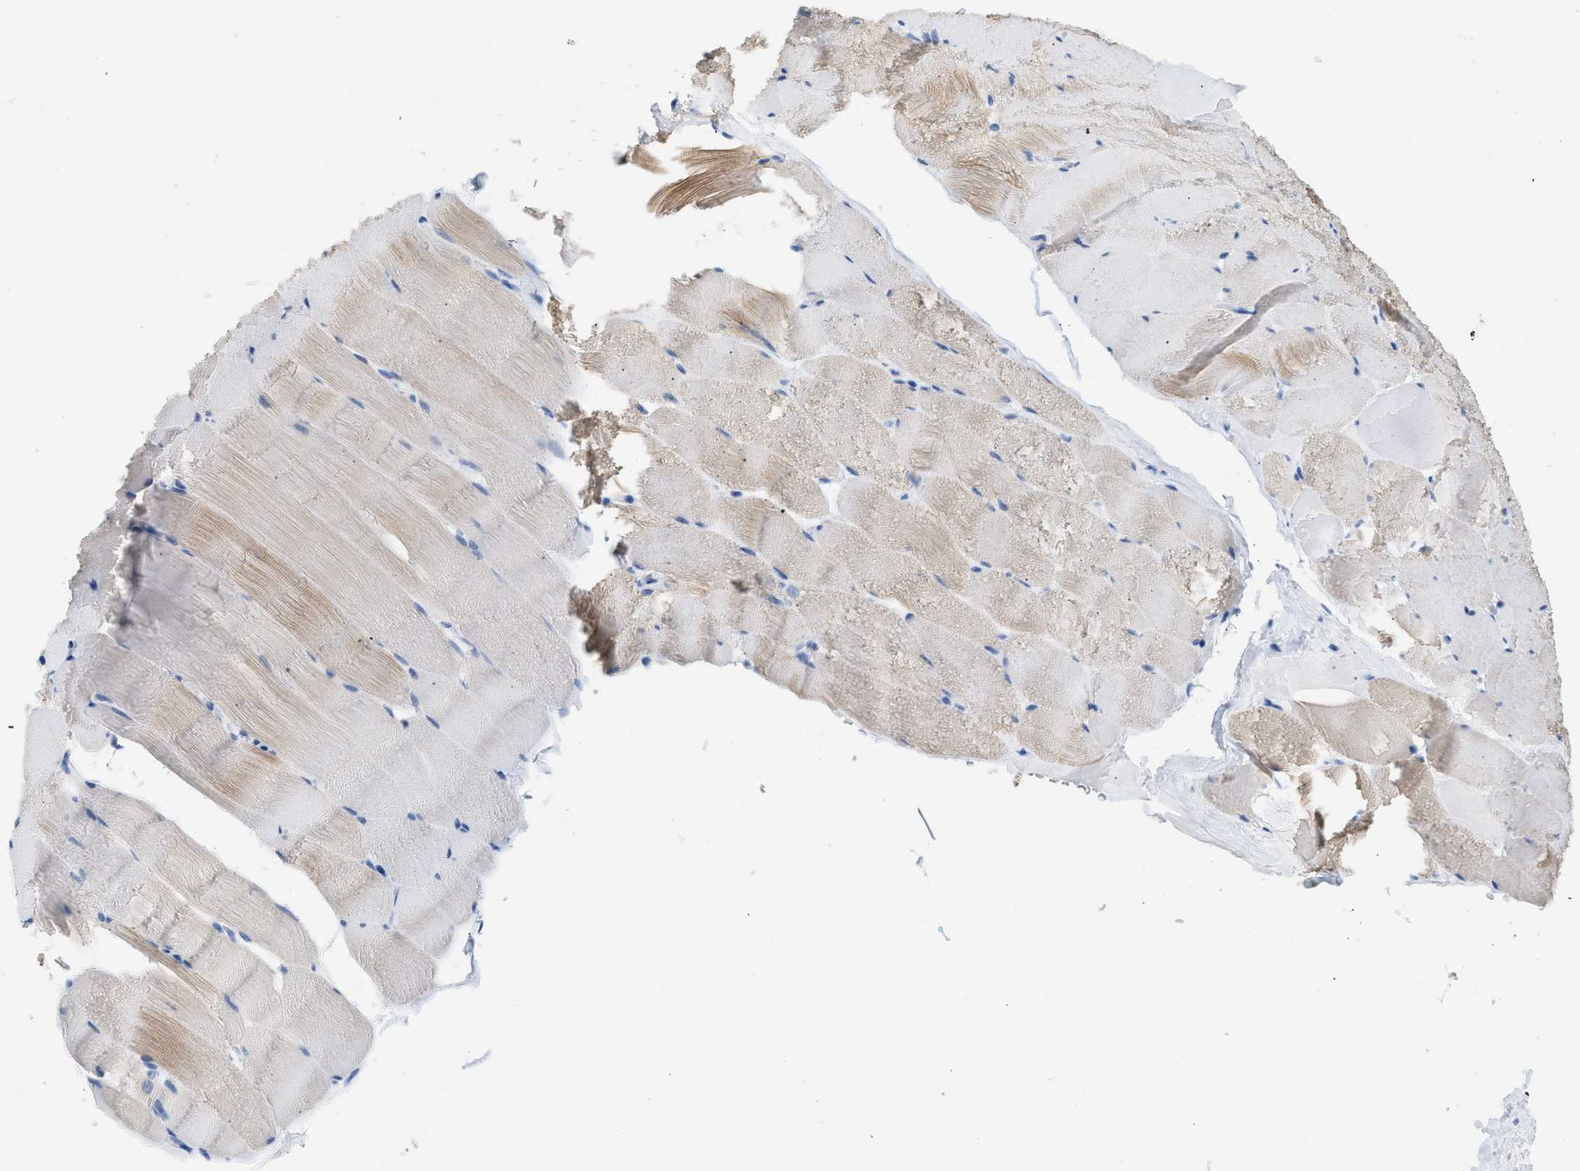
{"staining": {"intensity": "weak", "quantity": "<25%", "location": "cytoplasmic/membranous"}, "tissue": "skeletal muscle", "cell_type": "Myocytes", "image_type": "normal", "snomed": [{"axis": "morphology", "description": "Normal tissue, NOS"}, {"axis": "topography", "description": "Skeletal muscle"}], "caption": "Immunohistochemistry micrograph of unremarkable skeletal muscle: skeletal muscle stained with DAB (3,3'-diaminobenzidine) shows no significant protein positivity in myocytes. (DAB (3,3'-diaminobenzidine) immunohistochemistry (IHC), high magnification).", "gene": "SPAM1", "patient": {"sex": "male", "age": 62}}